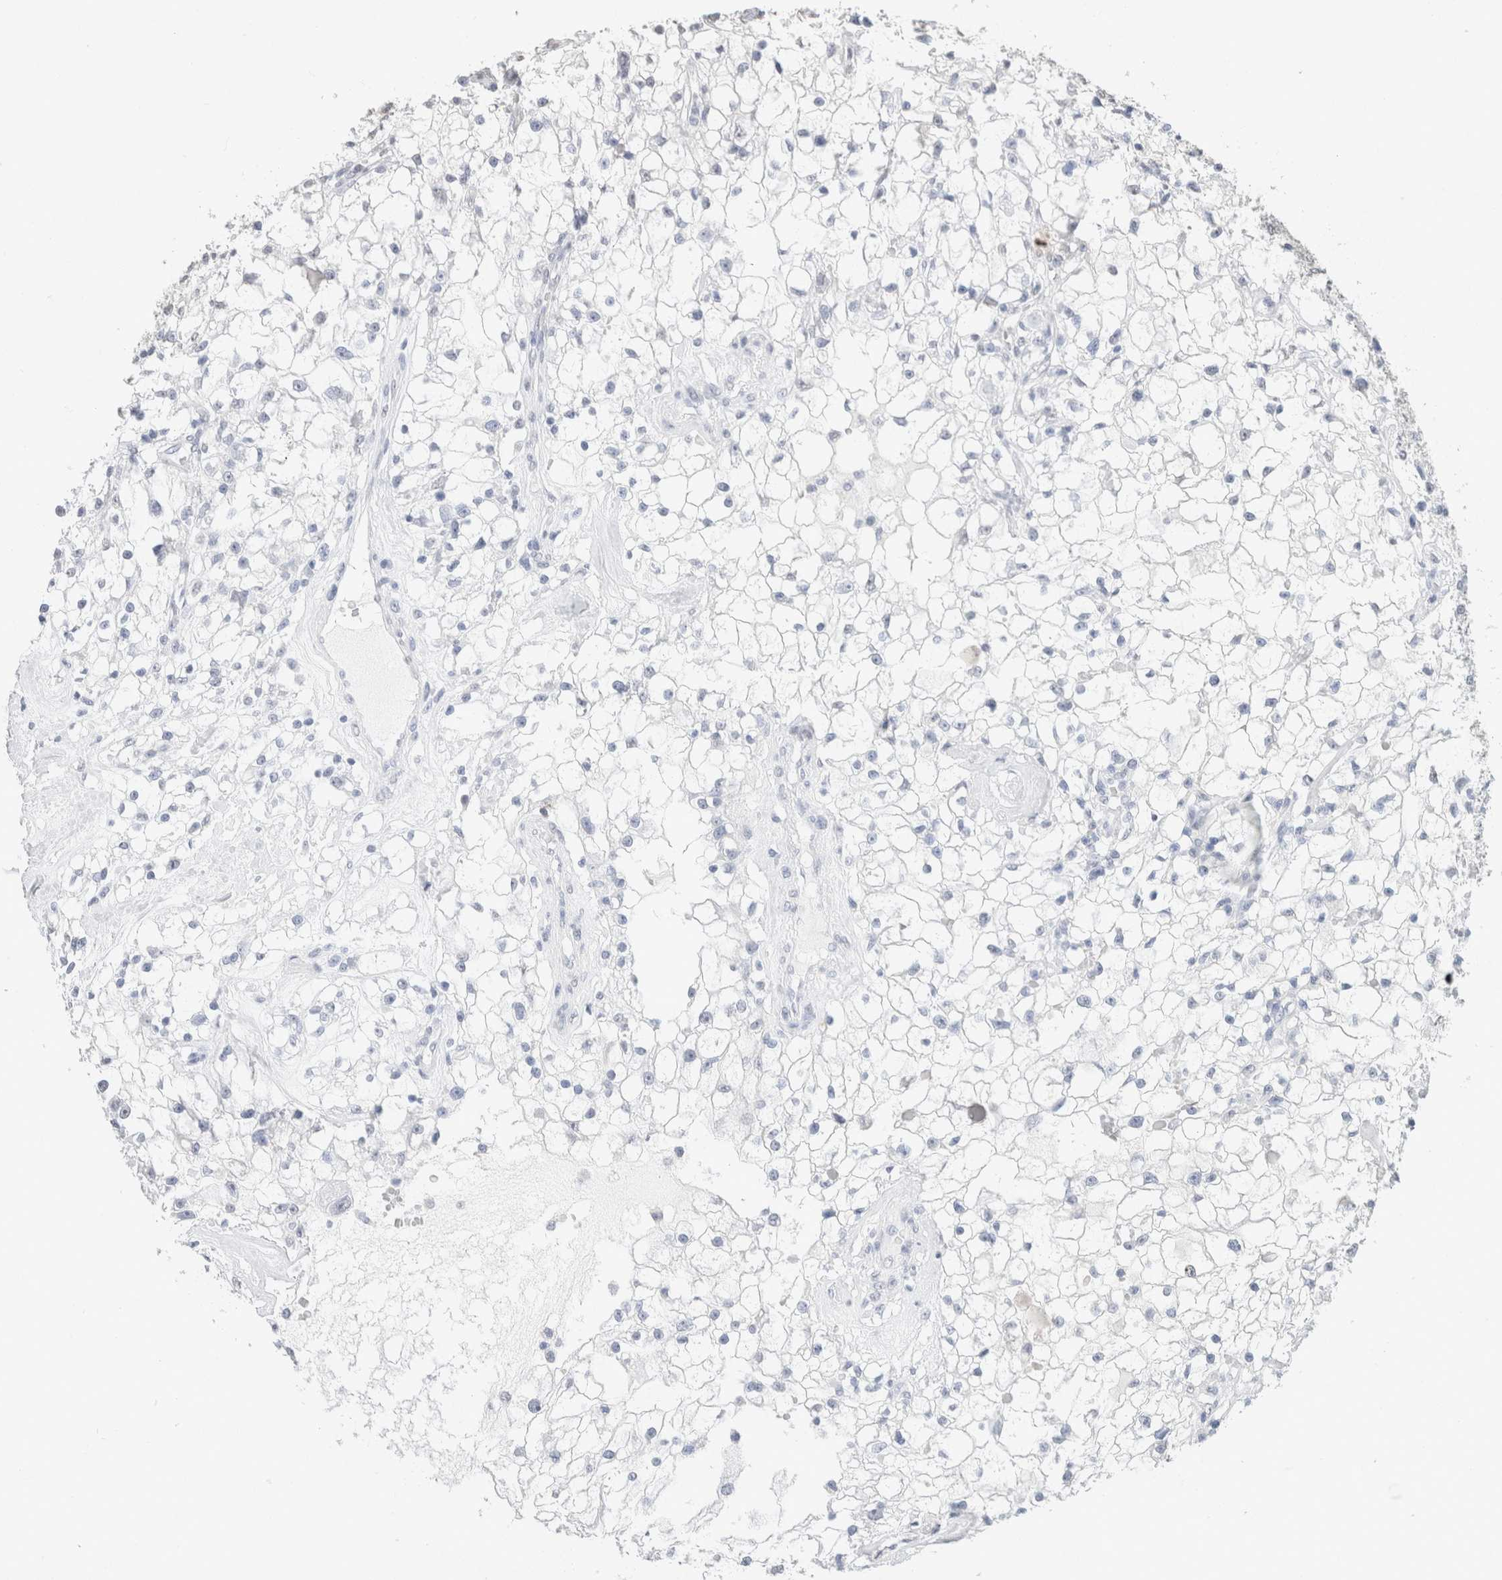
{"staining": {"intensity": "negative", "quantity": "none", "location": "none"}, "tissue": "renal cancer", "cell_type": "Tumor cells", "image_type": "cancer", "snomed": [{"axis": "morphology", "description": "Adenocarcinoma, NOS"}, {"axis": "topography", "description": "Kidney"}], "caption": "Image shows no protein positivity in tumor cells of renal cancer tissue.", "gene": "CD80", "patient": {"sex": "female", "age": 60}}